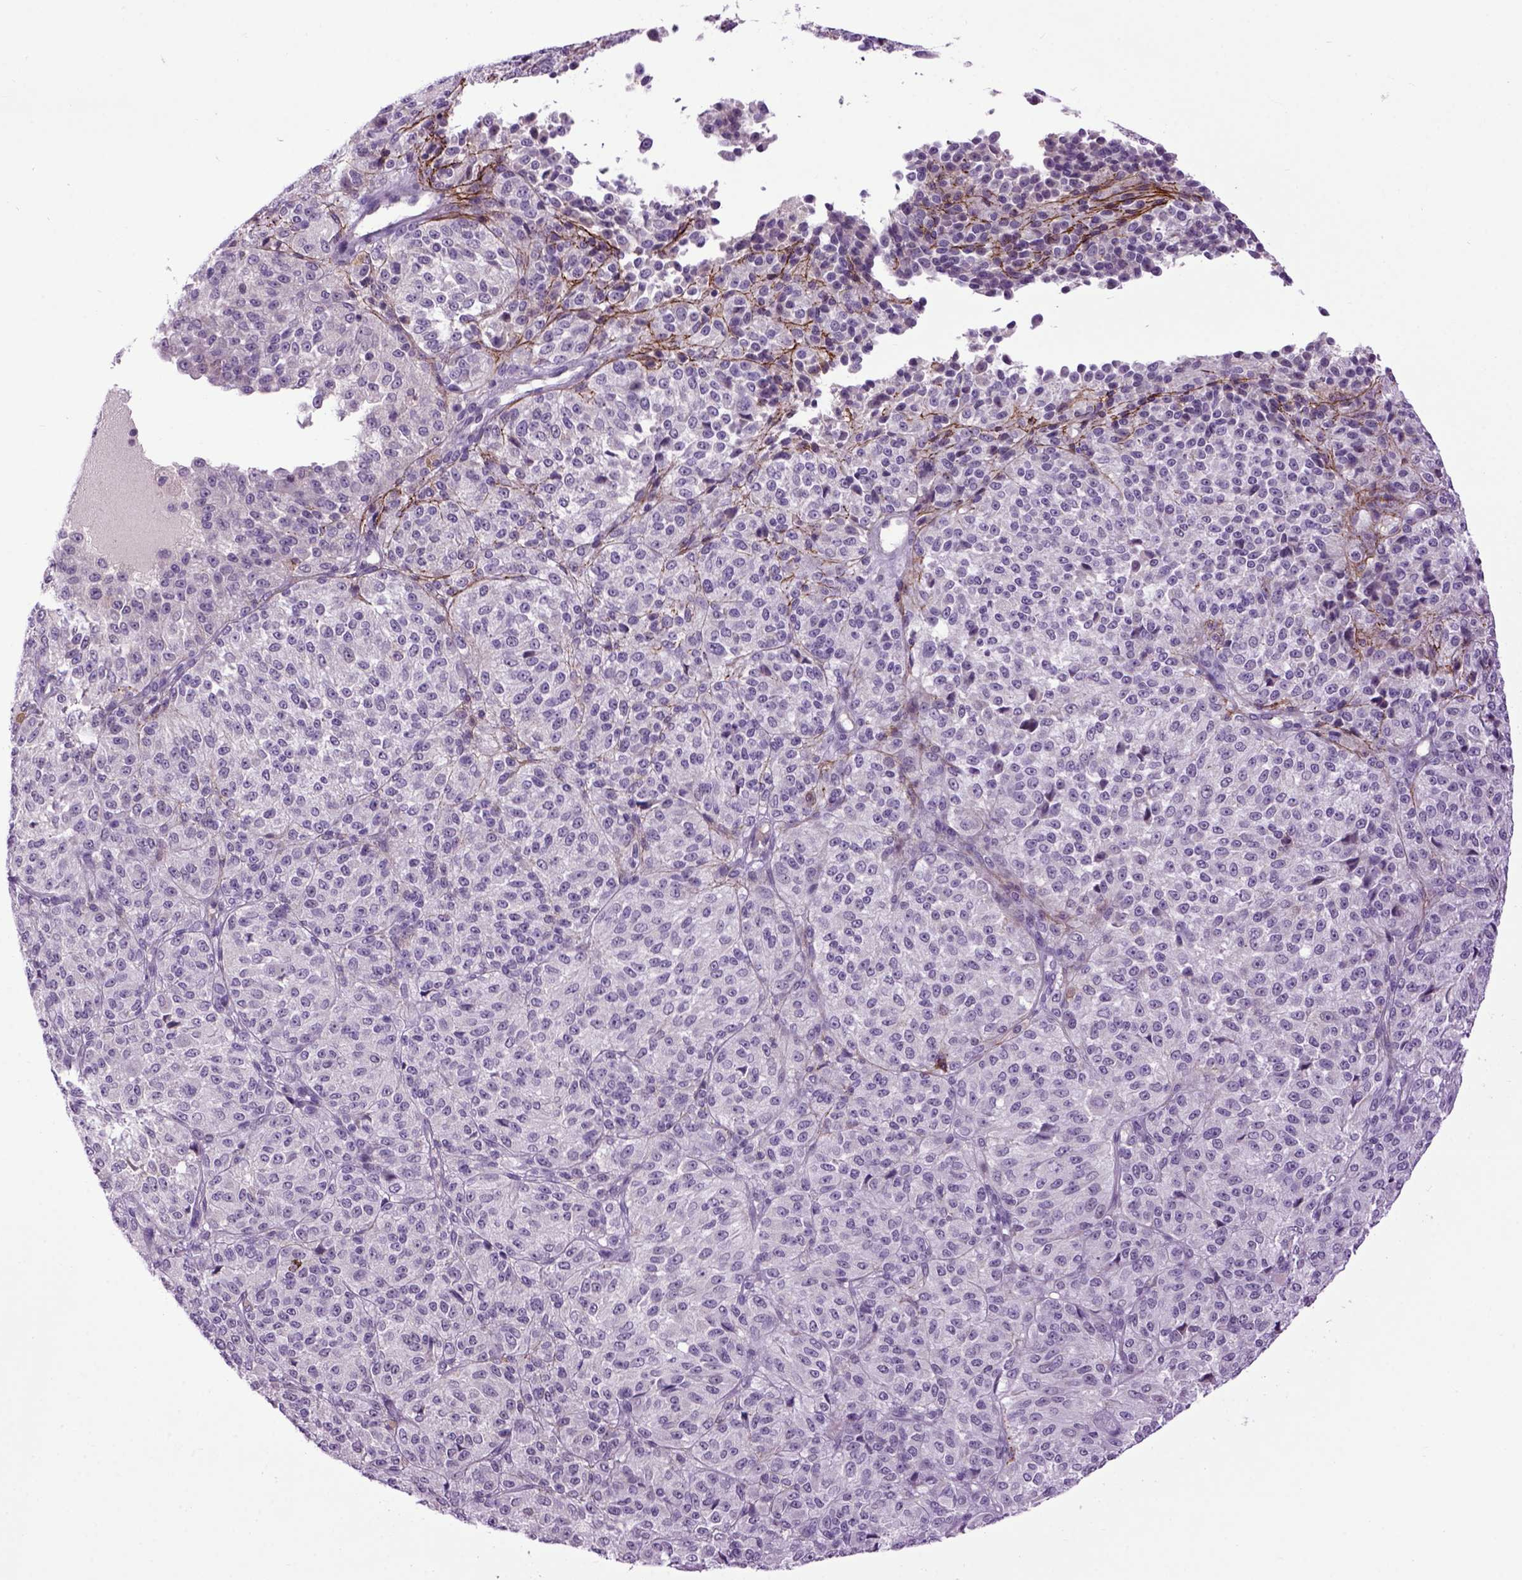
{"staining": {"intensity": "negative", "quantity": "none", "location": "none"}, "tissue": "melanoma", "cell_type": "Tumor cells", "image_type": "cancer", "snomed": [{"axis": "morphology", "description": "Malignant melanoma, Metastatic site"}, {"axis": "topography", "description": "Brain"}], "caption": "There is no significant expression in tumor cells of melanoma.", "gene": "EMILIN3", "patient": {"sex": "female", "age": 56}}